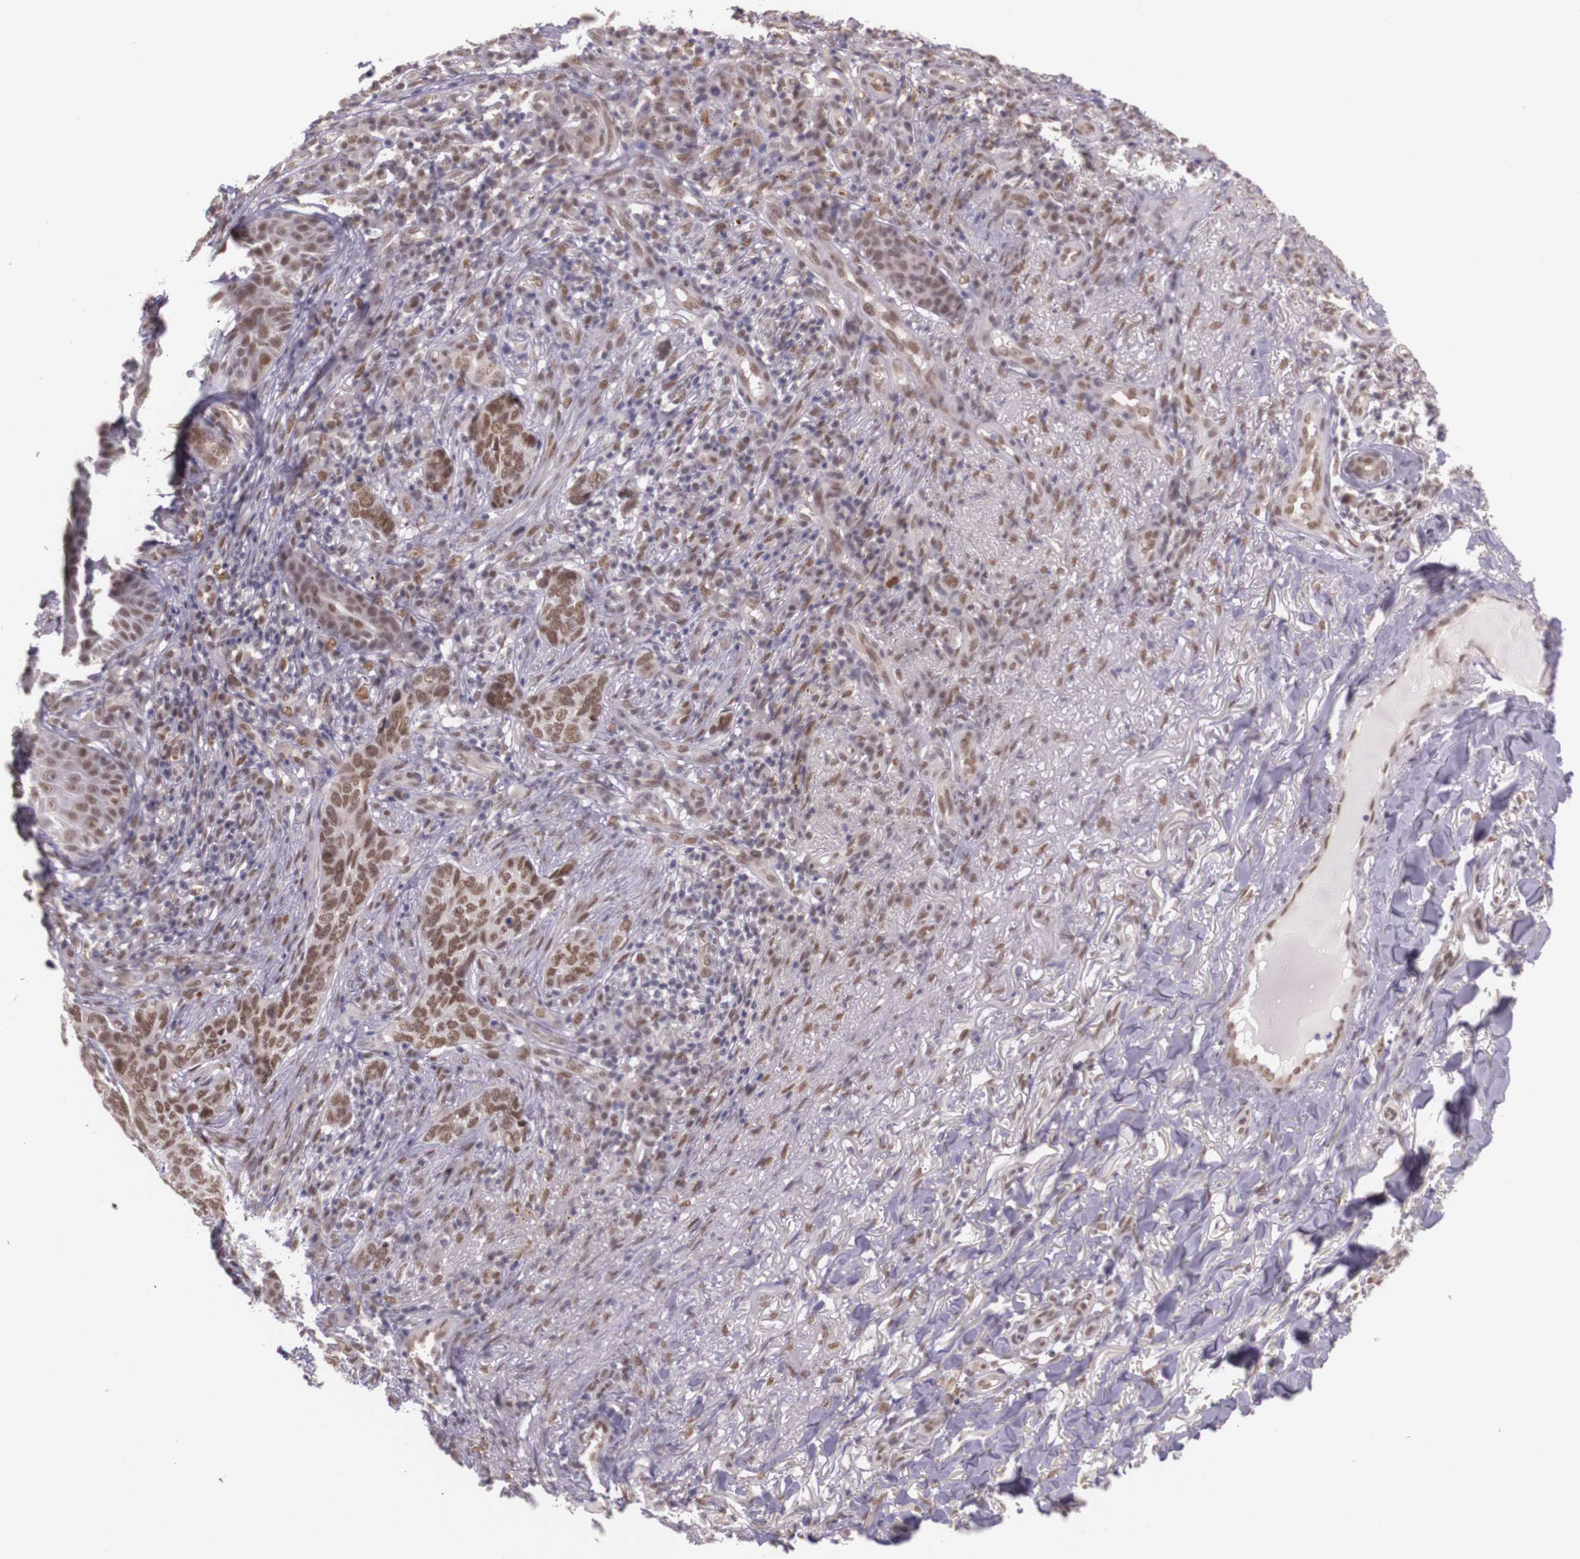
{"staining": {"intensity": "moderate", "quantity": ">75%", "location": "nuclear"}, "tissue": "skin cancer", "cell_type": "Tumor cells", "image_type": "cancer", "snomed": [{"axis": "morphology", "description": "Basal cell carcinoma"}, {"axis": "topography", "description": "Skin"}], "caption": "A brown stain highlights moderate nuclear staining of a protein in skin basal cell carcinoma tumor cells.", "gene": "WDR13", "patient": {"sex": "male", "age": 81}}